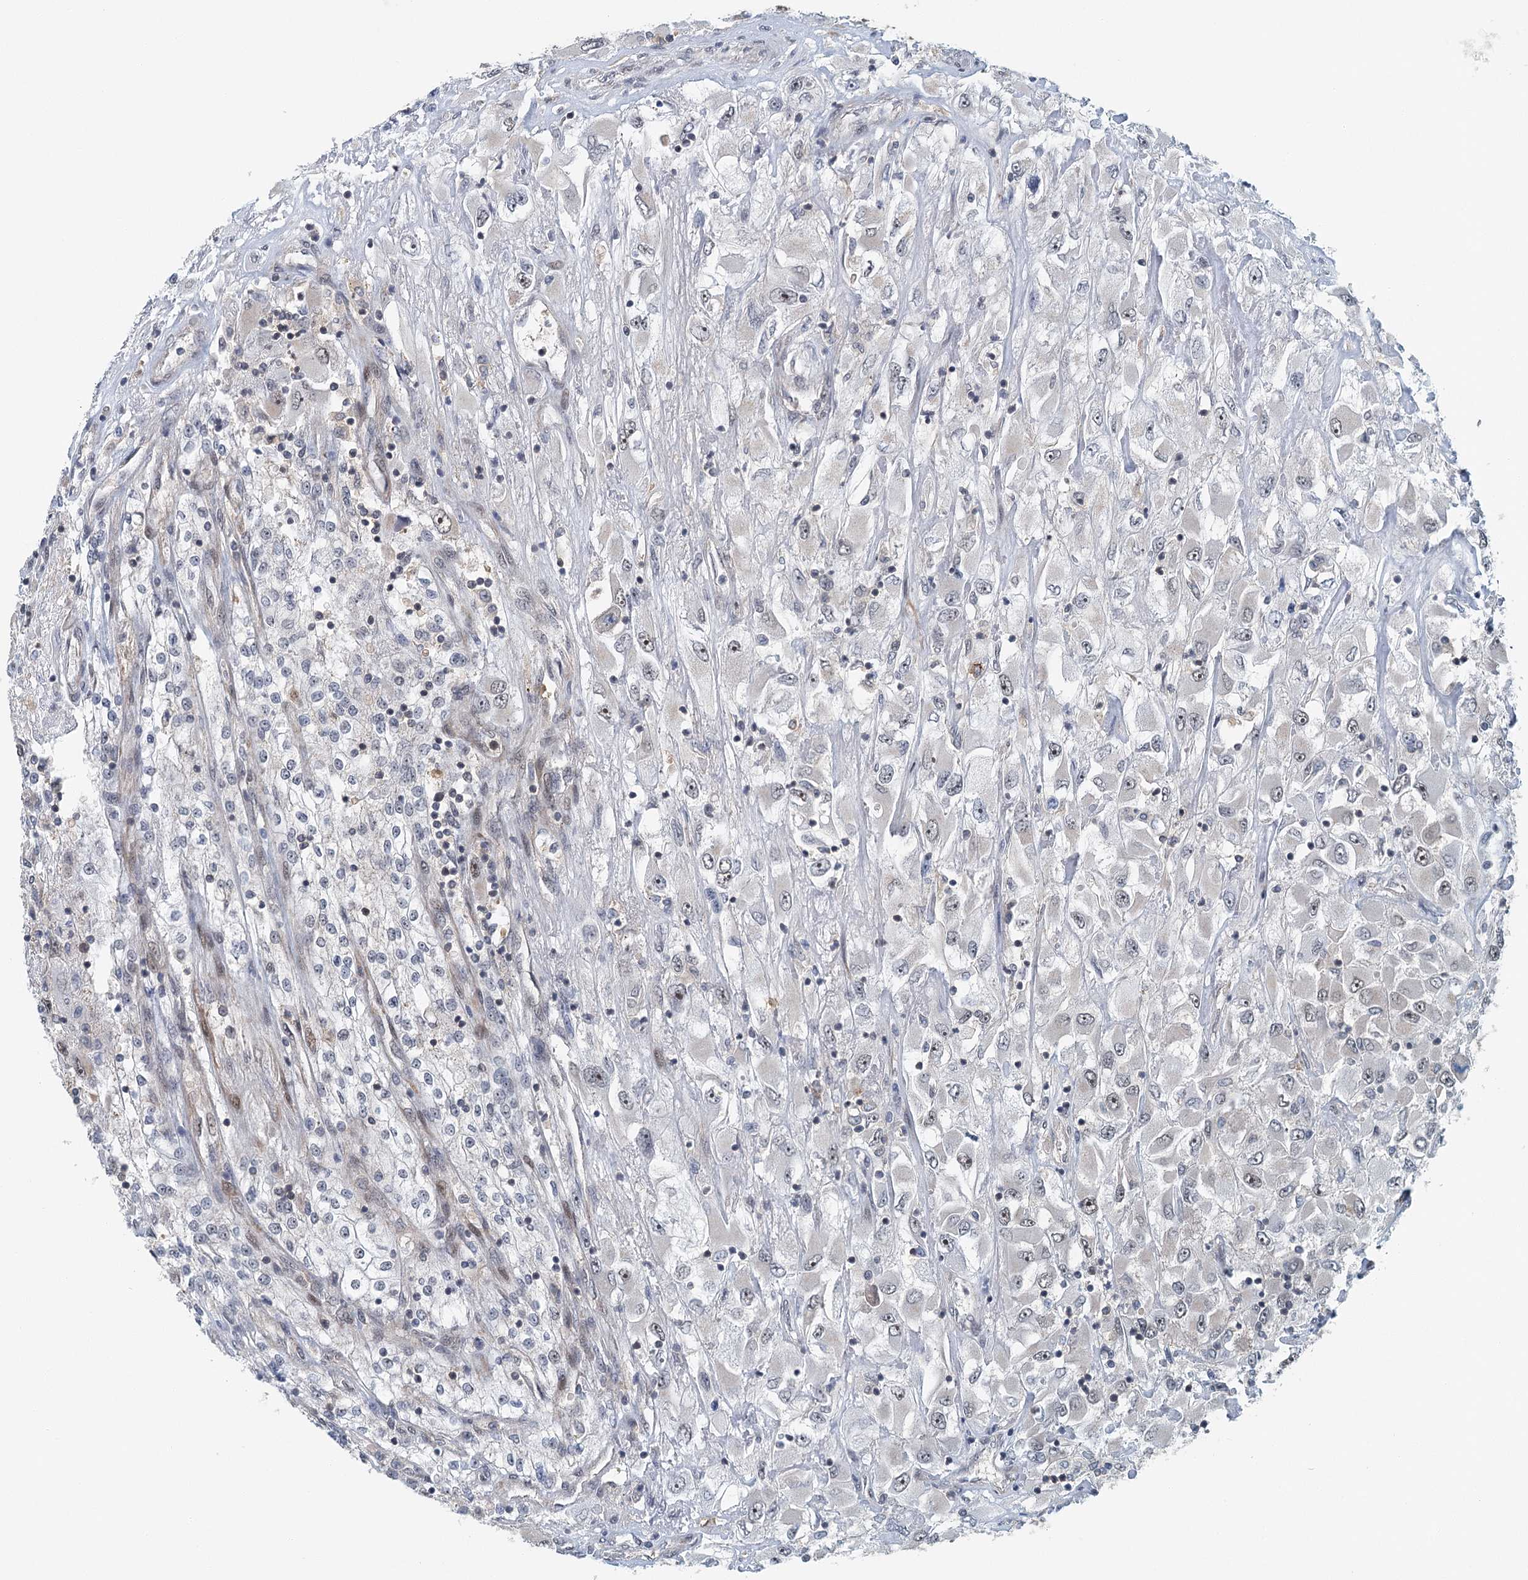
{"staining": {"intensity": "weak", "quantity": "<25%", "location": "nuclear"}, "tissue": "renal cancer", "cell_type": "Tumor cells", "image_type": "cancer", "snomed": [{"axis": "morphology", "description": "Adenocarcinoma, NOS"}, {"axis": "topography", "description": "Kidney"}], "caption": "Renal cancer stained for a protein using immunohistochemistry (IHC) demonstrates no expression tumor cells.", "gene": "TAS2R42", "patient": {"sex": "female", "age": 52}}